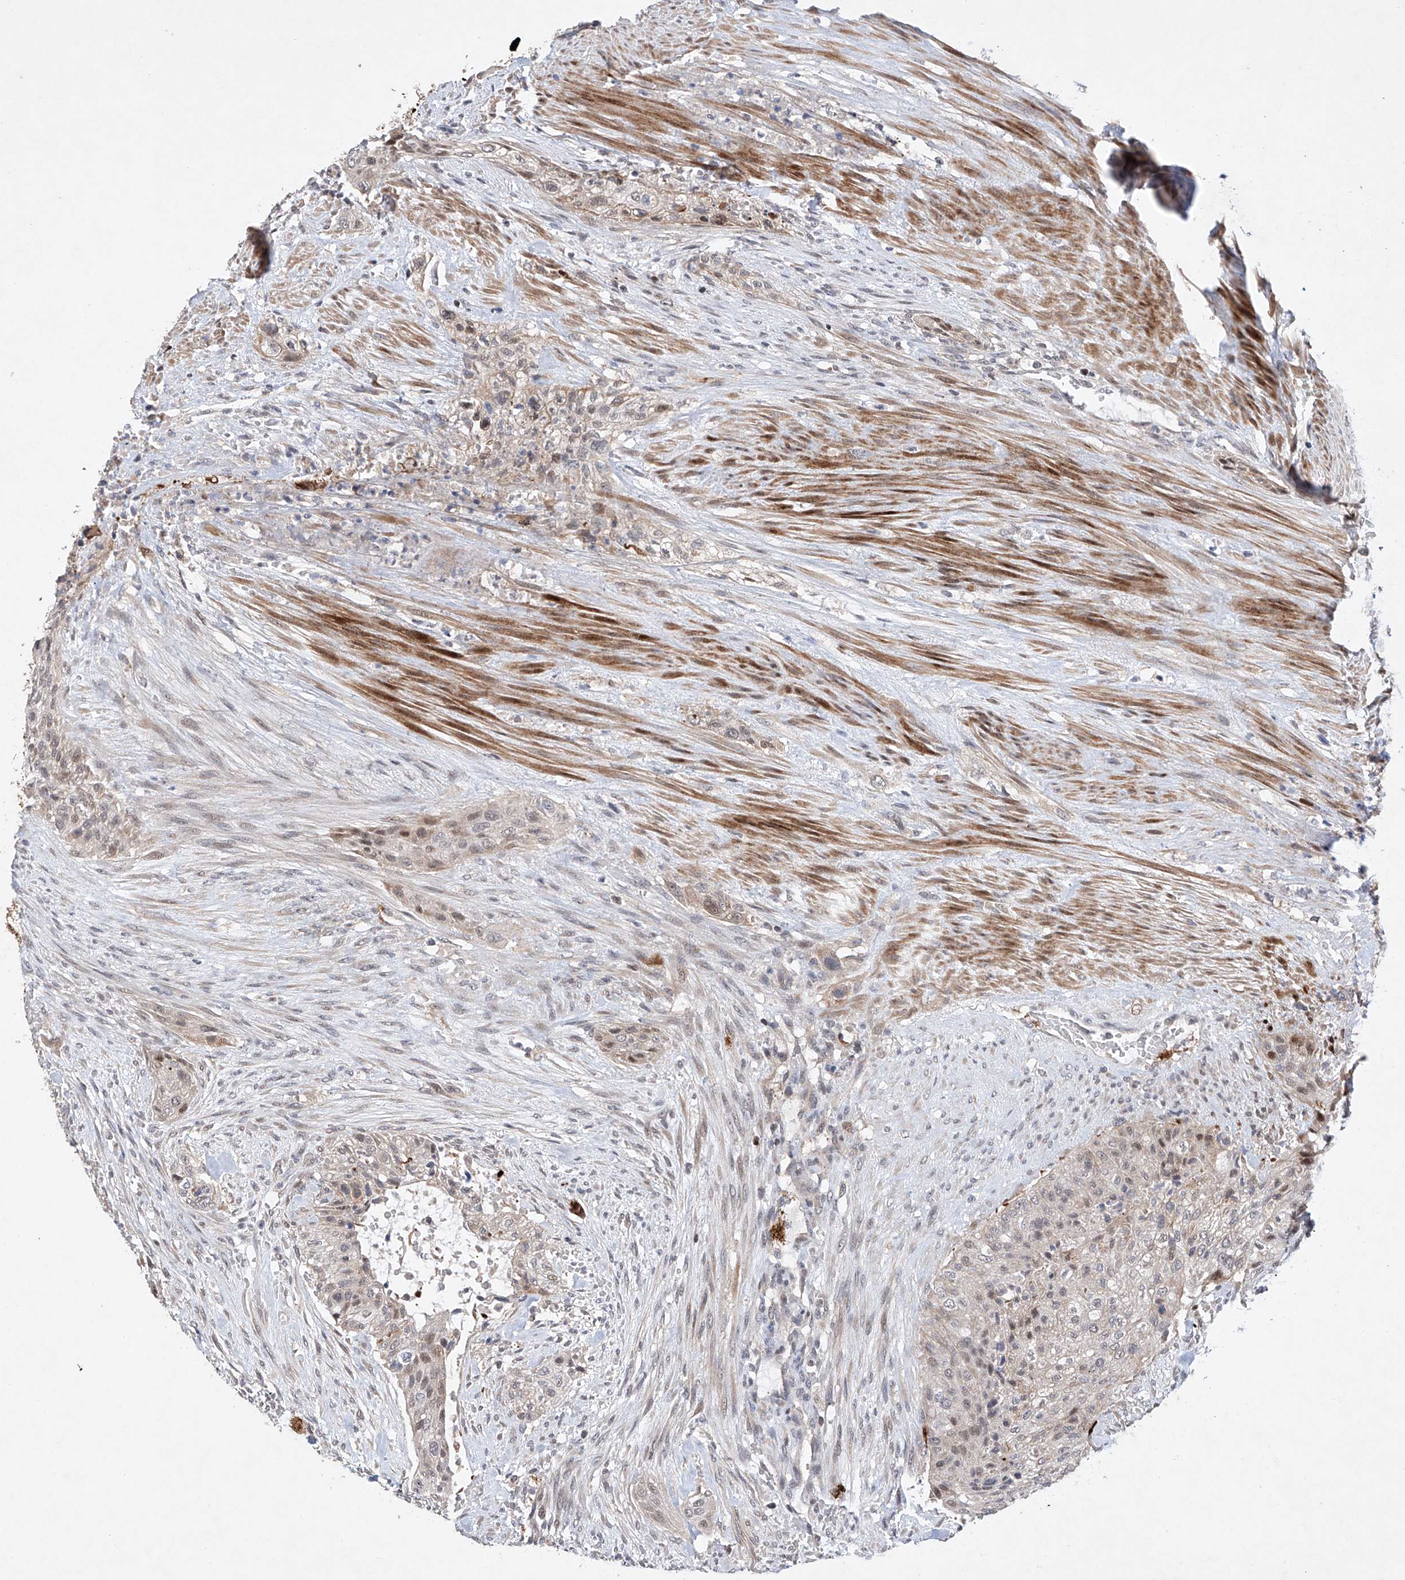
{"staining": {"intensity": "weak", "quantity": "<25%", "location": "cytoplasmic/membranous"}, "tissue": "urothelial cancer", "cell_type": "Tumor cells", "image_type": "cancer", "snomed": [{"axis": "morphology", "description": "Urothelial carcinoma, High grade"}, {"axis": "topography", "description": "Urinary bladder"}], "caption": "Protein analysis of high-grade urothelial carcinoma displays no significant staining in tumor cells.", "gene": "AFG1L", "patient": {"sex": "male", "age": 35}}